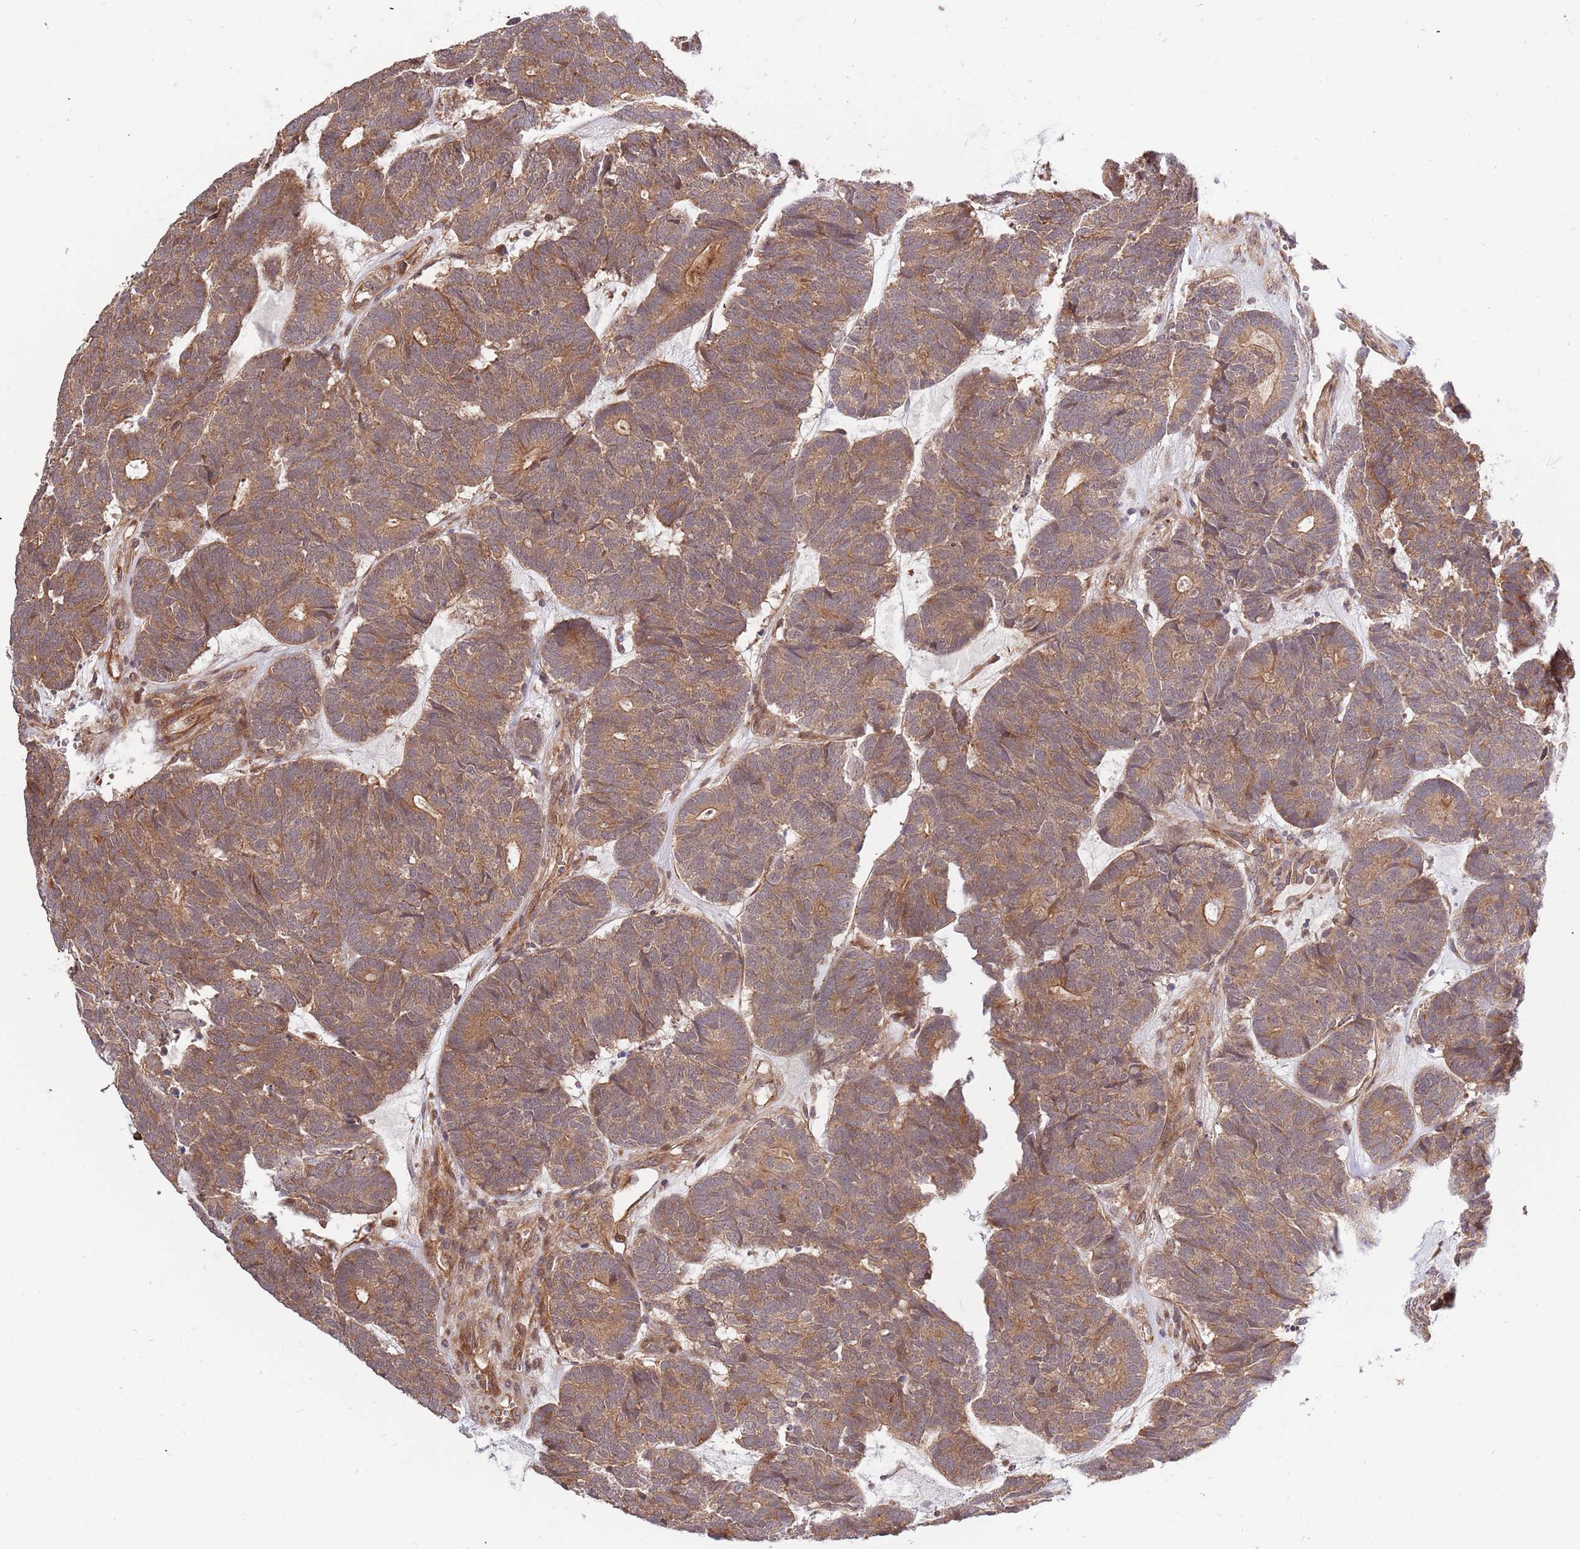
{"staining": {"intensity": "moderate", "quantity": ">75%", "location": "cytoplasmic/membranous"}, "tissue": "head and neck cancer", "cell_type": "Tumor cells", "image_type": "cancer", "snomed": [{"axis": "morphology", "description": "Adenocarcinoma, NOS"}, {"axis": "topography", "description": "Head-Neck"}], "caption": "Moderate cytoplasmic/membranous expression is present in about >75% of tumor cells in head and neck cancer (adenocarcinoma).", "gene": "HAUS3", "patient": {"sex": "female", "age": 81}}